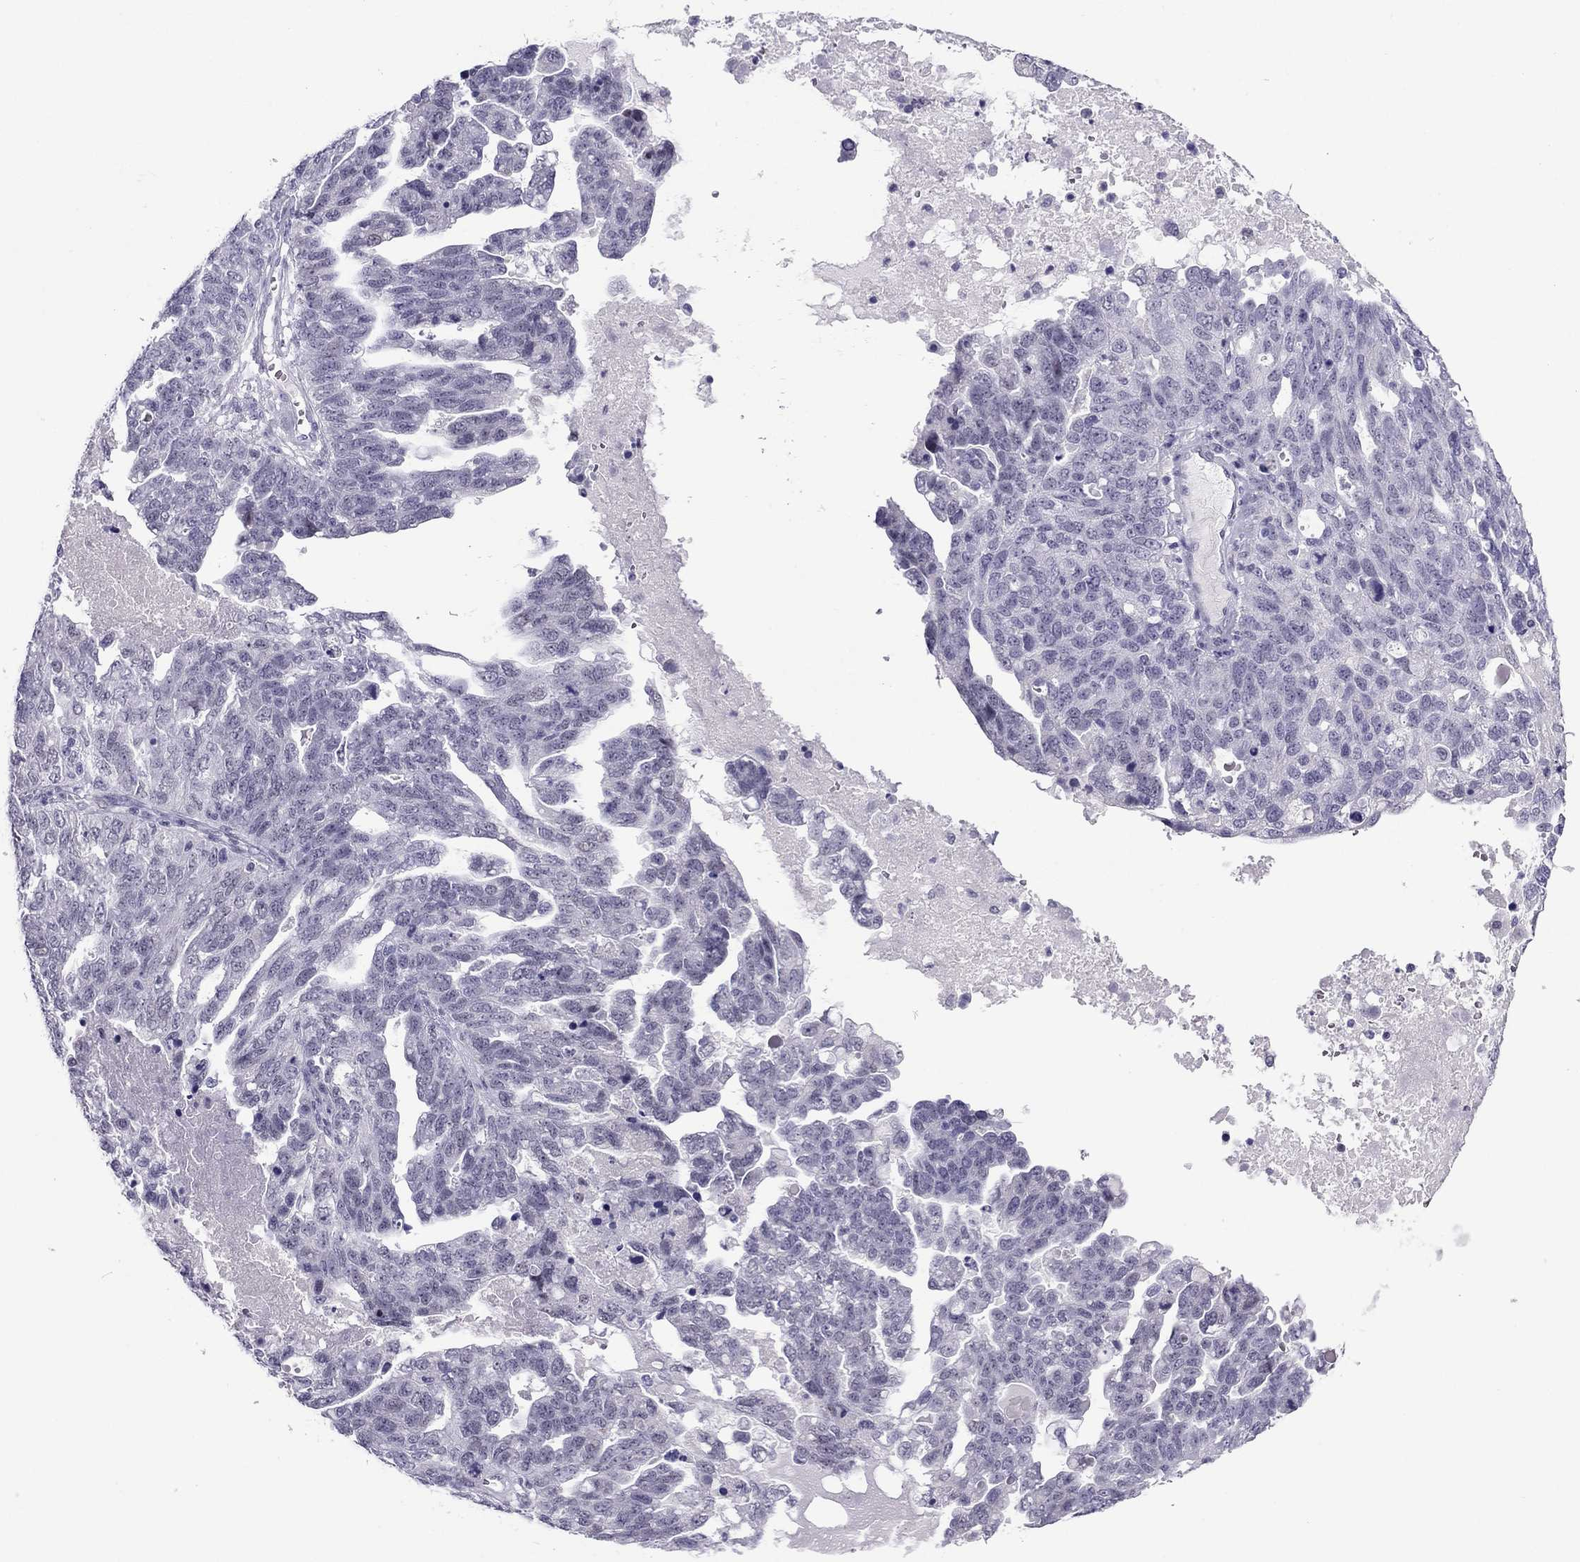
{"staining": {"intensity": "negative", "quantity": "none", "location": "none"}, "tissue": "ovarian cancer", "cell_type": "Tumor cells", "image_type": "cancer", "snomed": [{"axis": "morphology", "description": "Cystadenocarcinoma, serous, NOS"}, {"axis": "topography", "description": "Ovary"}], "caption": "A photomicrograph of ovarian serous cystadenocarcinoma stained for a protein demonstrates no brown staining in tumor cells.", "gene": "MYLK3", "patient": {"sex": "female", "age": 71}}